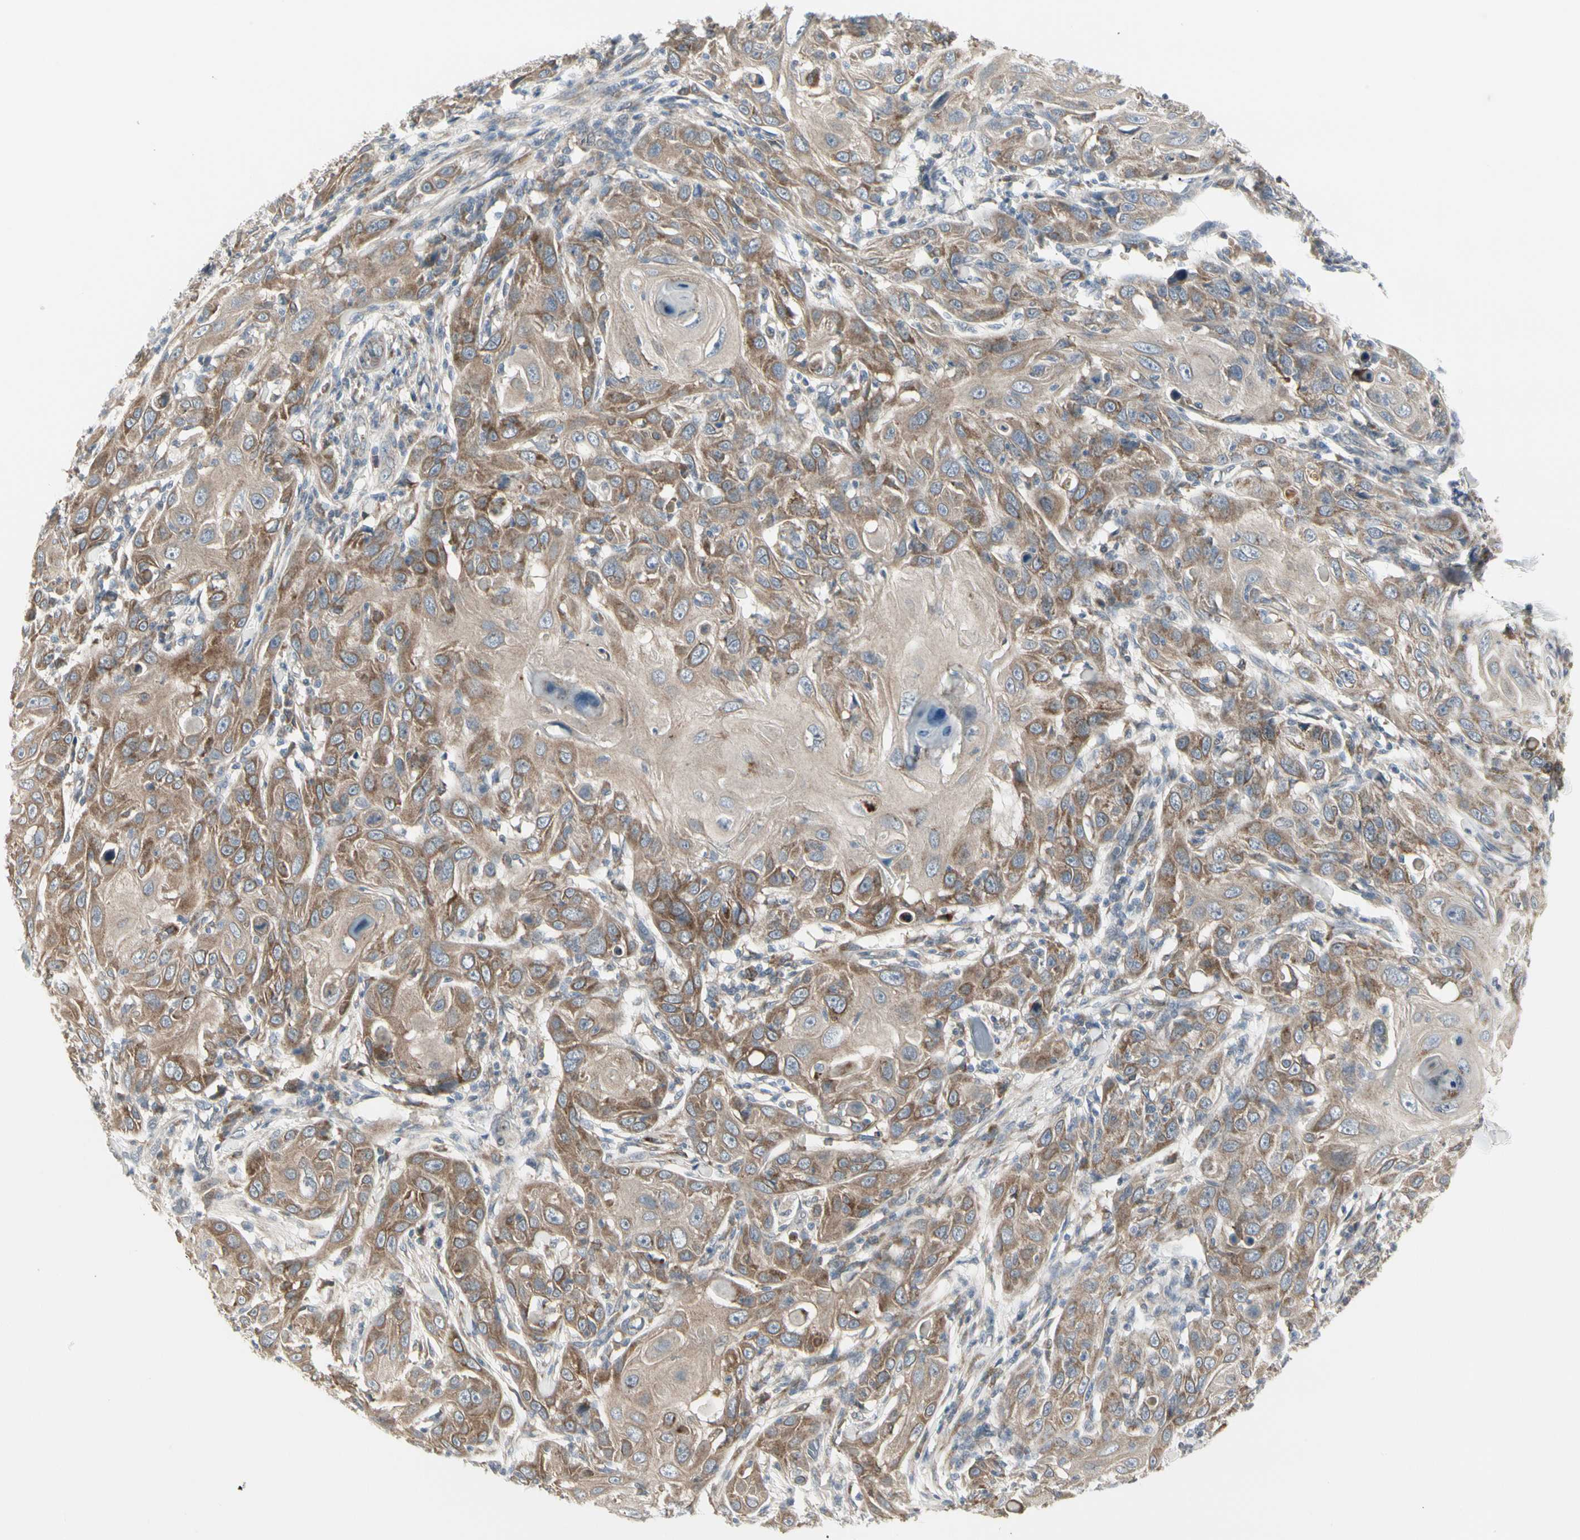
{"staining": {"intensity": "moderate", "quantity": ">75%", "location": "cytoplasmic/membranous"}, "tissue": "skin cancer", "cell_type": "Tumor cells", "image_type": "cancer", "snomed": [{"axis": "morphology", "description": "Squamous cell carcinoma, NOS"}, {"axis": "topography", "description": "Skin"}], "caption": "Tumor cells display medium levels of moderate cytoplasmic/membranous expression in approximately >75% of cells in human skin squamous cell carcinoma.", "gene": "GRN", "patient": {"sex": "female", "age": 88}}